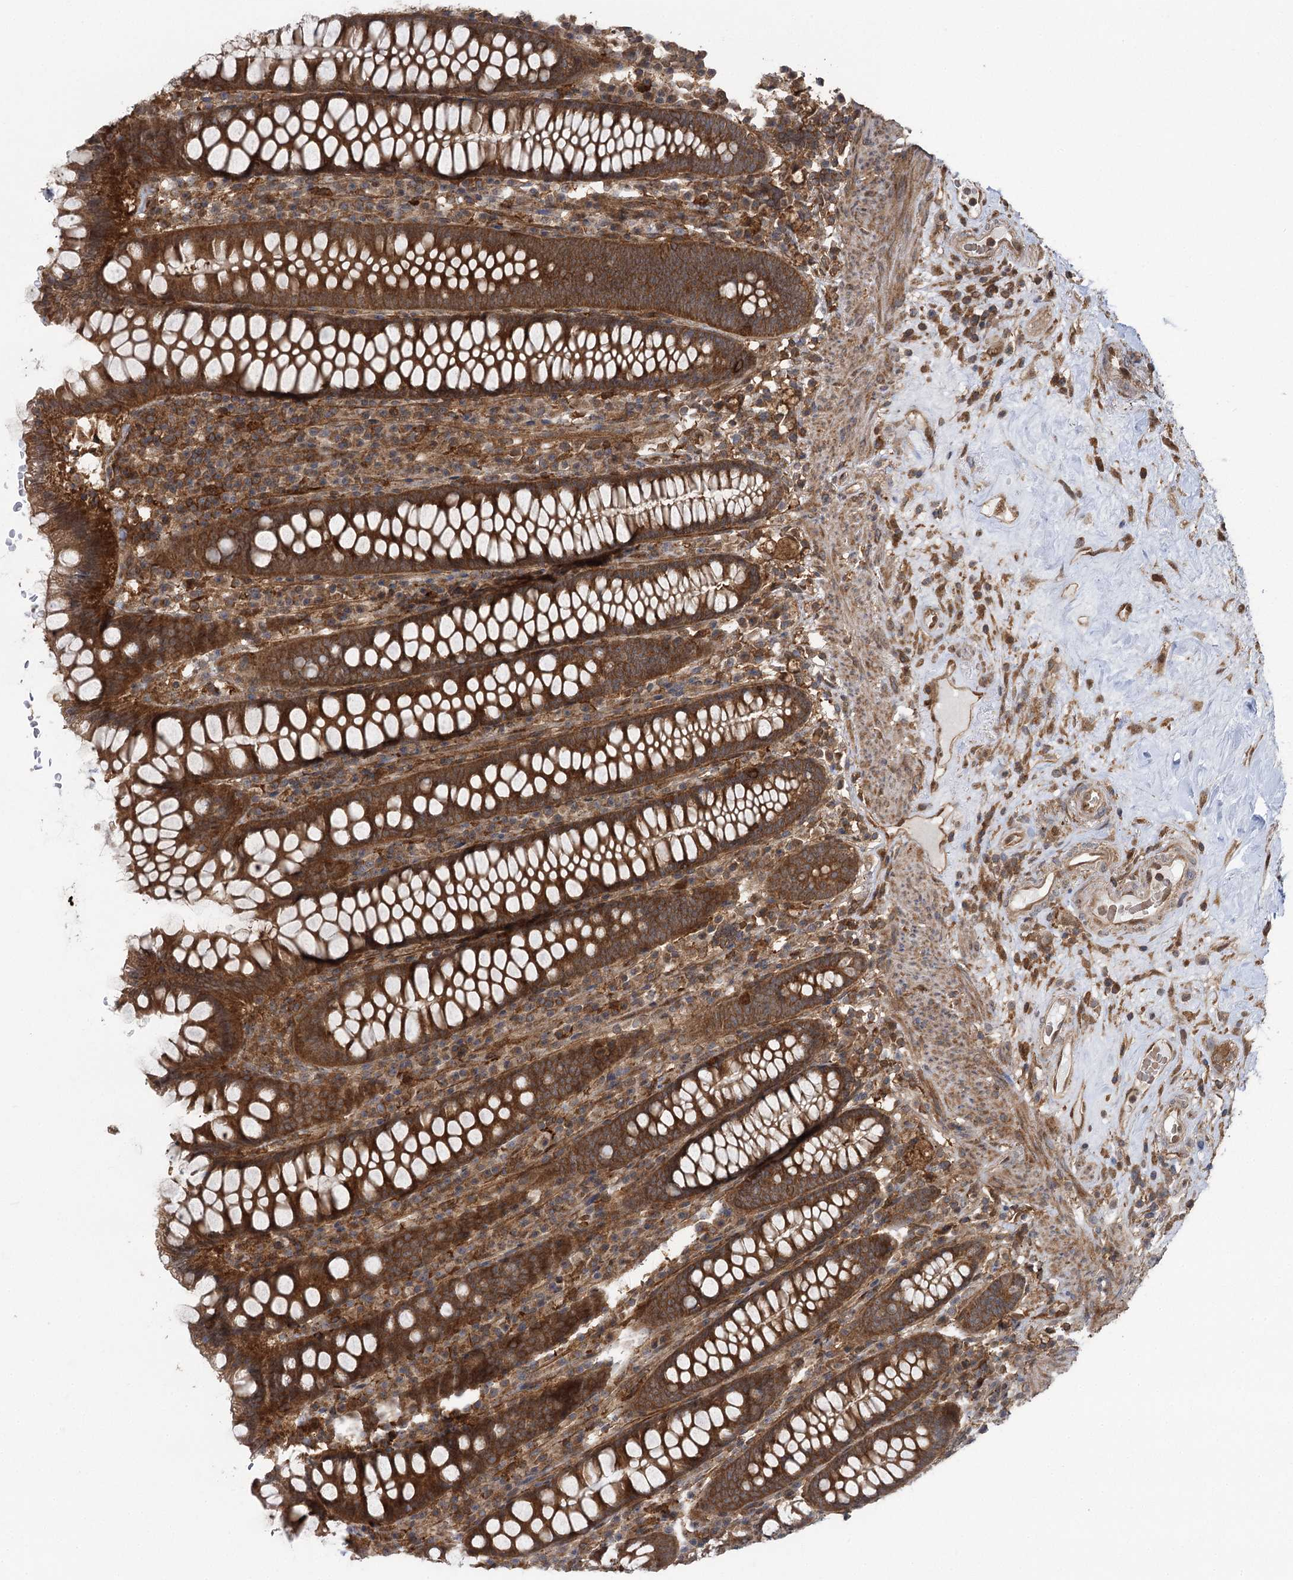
{"staining": {"intensity": "moderate", "quantity": ">75%", "location": "cytoplasmic/membranous,nuclear"}, "tissue": "colon", "cell_type": "Endothelial cells", "image_type": "normal", "snomed": [{"axis": "morphology", "description": "Normal tissue, NOS"}, {"axis": "topography", "description": "Colon"}], "caption": "Colon stained for a protein (brown) shows moderate cytoplasmic/membranous,nuclear positive staining in approximately >75% of endothelial cells.", "gene": "C12orf4", "patient": {"sex": "female", "age": 79}}